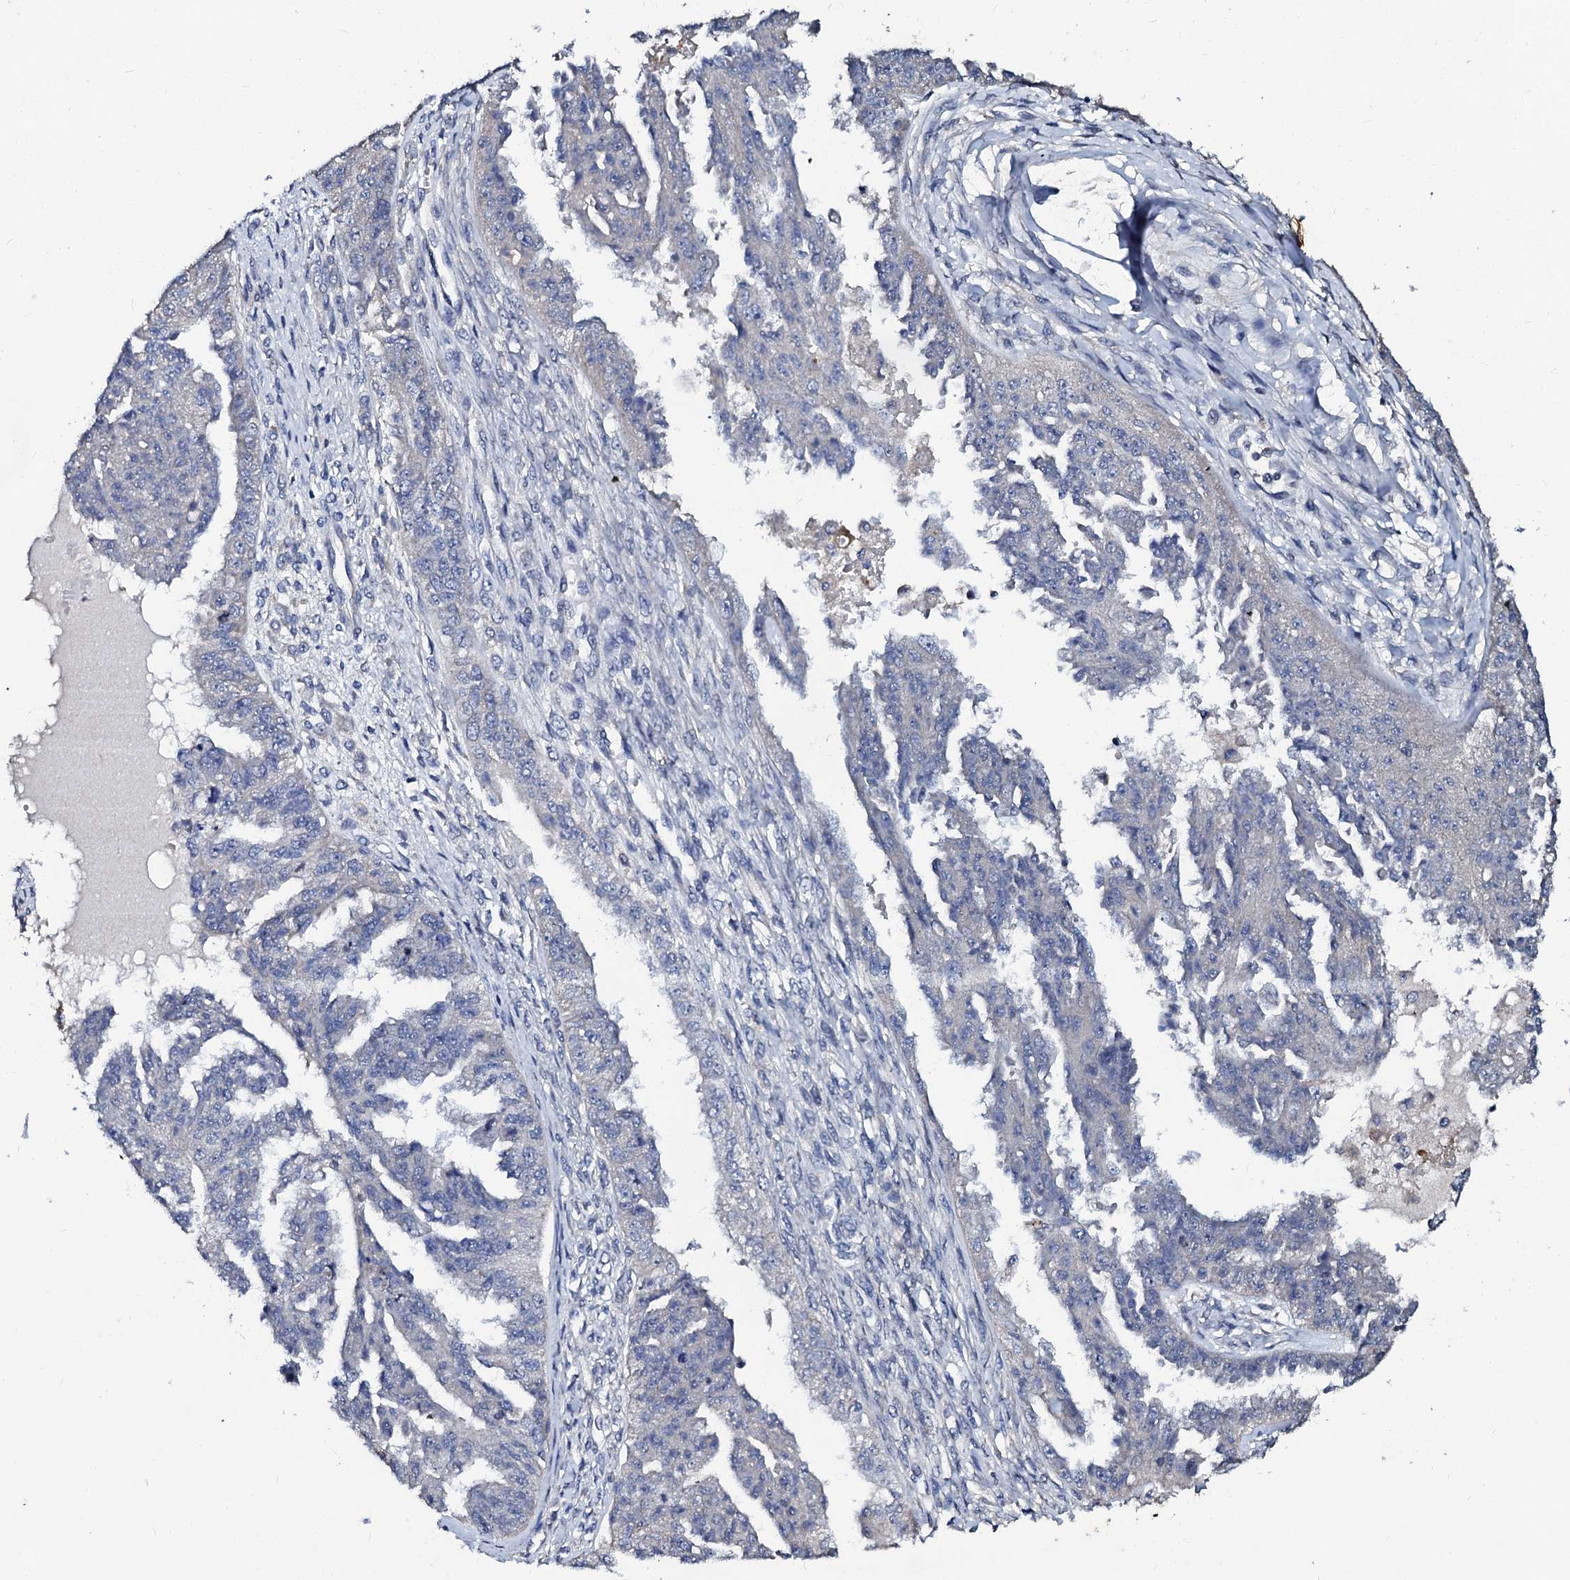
{"staining": {"intensity": "moderate", "quantity": "<25%", "location": "cytoplasmic/membranous"}, "tissue": "ovarian cancer", "cell_type": "Tumor cells", "image_type": "cancer", "snomed": [{"axis": "morphology", "description": "Cystadenocarcinoma, serous, NOS"}, {"axis": "topography", "description": "Ovary"}], "caption": "The histopathology image reveals staining of serous cystadenocarcinoma (ovarian), revealing moderate cytoplasmic/membranous protein positivity (brown color) within tumor cells. Immunohistochemistry (ihc) stains the protein in brown and the nuclei are stained blue.", "gene": "SLC37A4", "patient": {"sex": "female", "age": 58}}